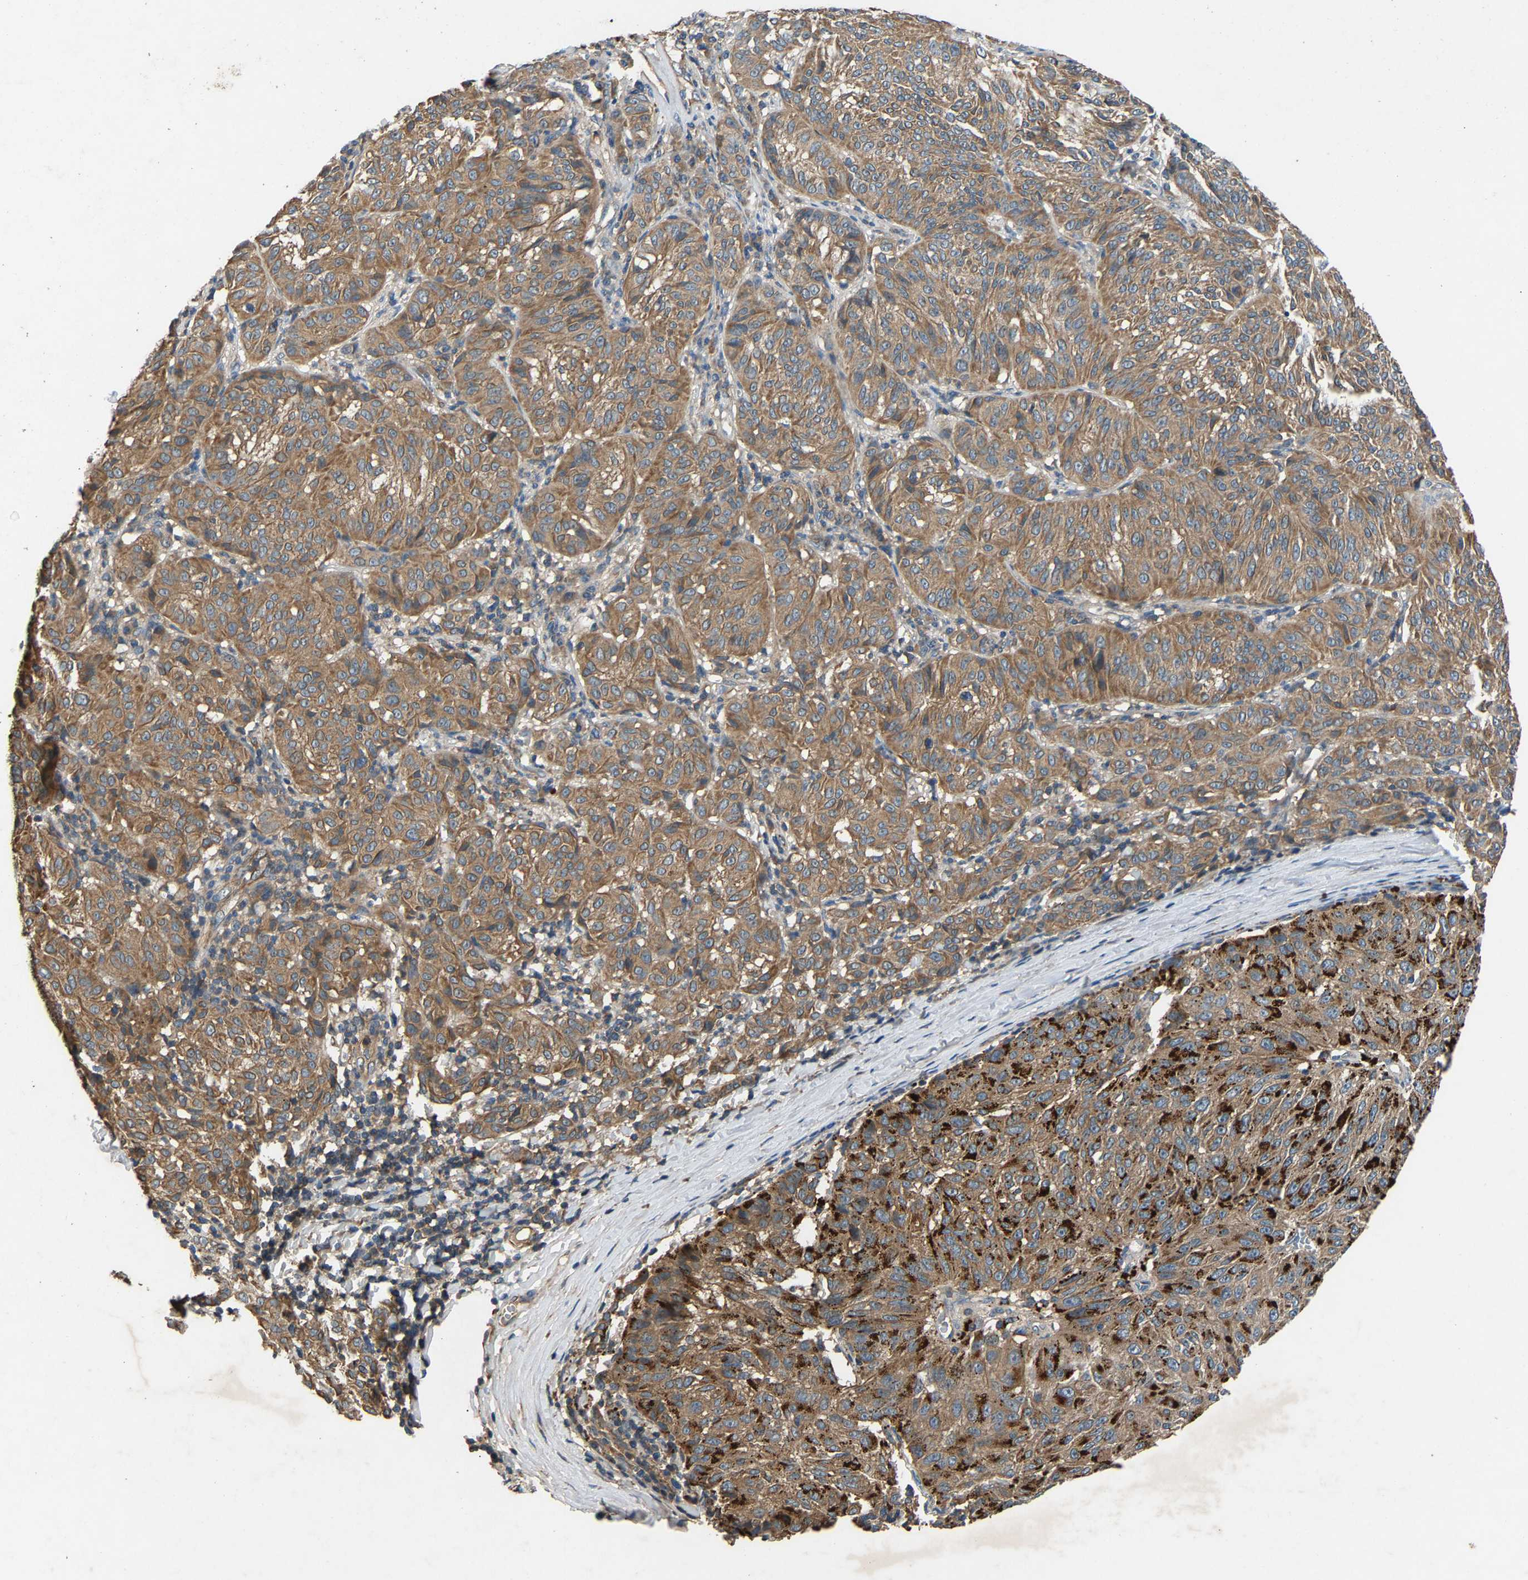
{"staining": {"intensity": "moderate", "quantity": ">75%", "location": "cytoplasmic/membranous"}, "tissue": "melanoma", "cell_type": "Tumor cells", "image_type": "cancer", "snomed": [{"axis": "morphology", "description": "Malignant melanoma, NOS"}, {"axis": "topography", "description": "Skin"}], "caption": "Immunohistochemistry (IHC) (DAB (3,3'-diaminobenzidine)) staining of melanoma reveals moderate cytoplasmic/membranous protein staining in about >75% of tumor cells. (DAB IHC, brown staining for protein, blue staining for nuclei).", "gene": "PPID", "patient": {"sex": "female", "age": 72}}